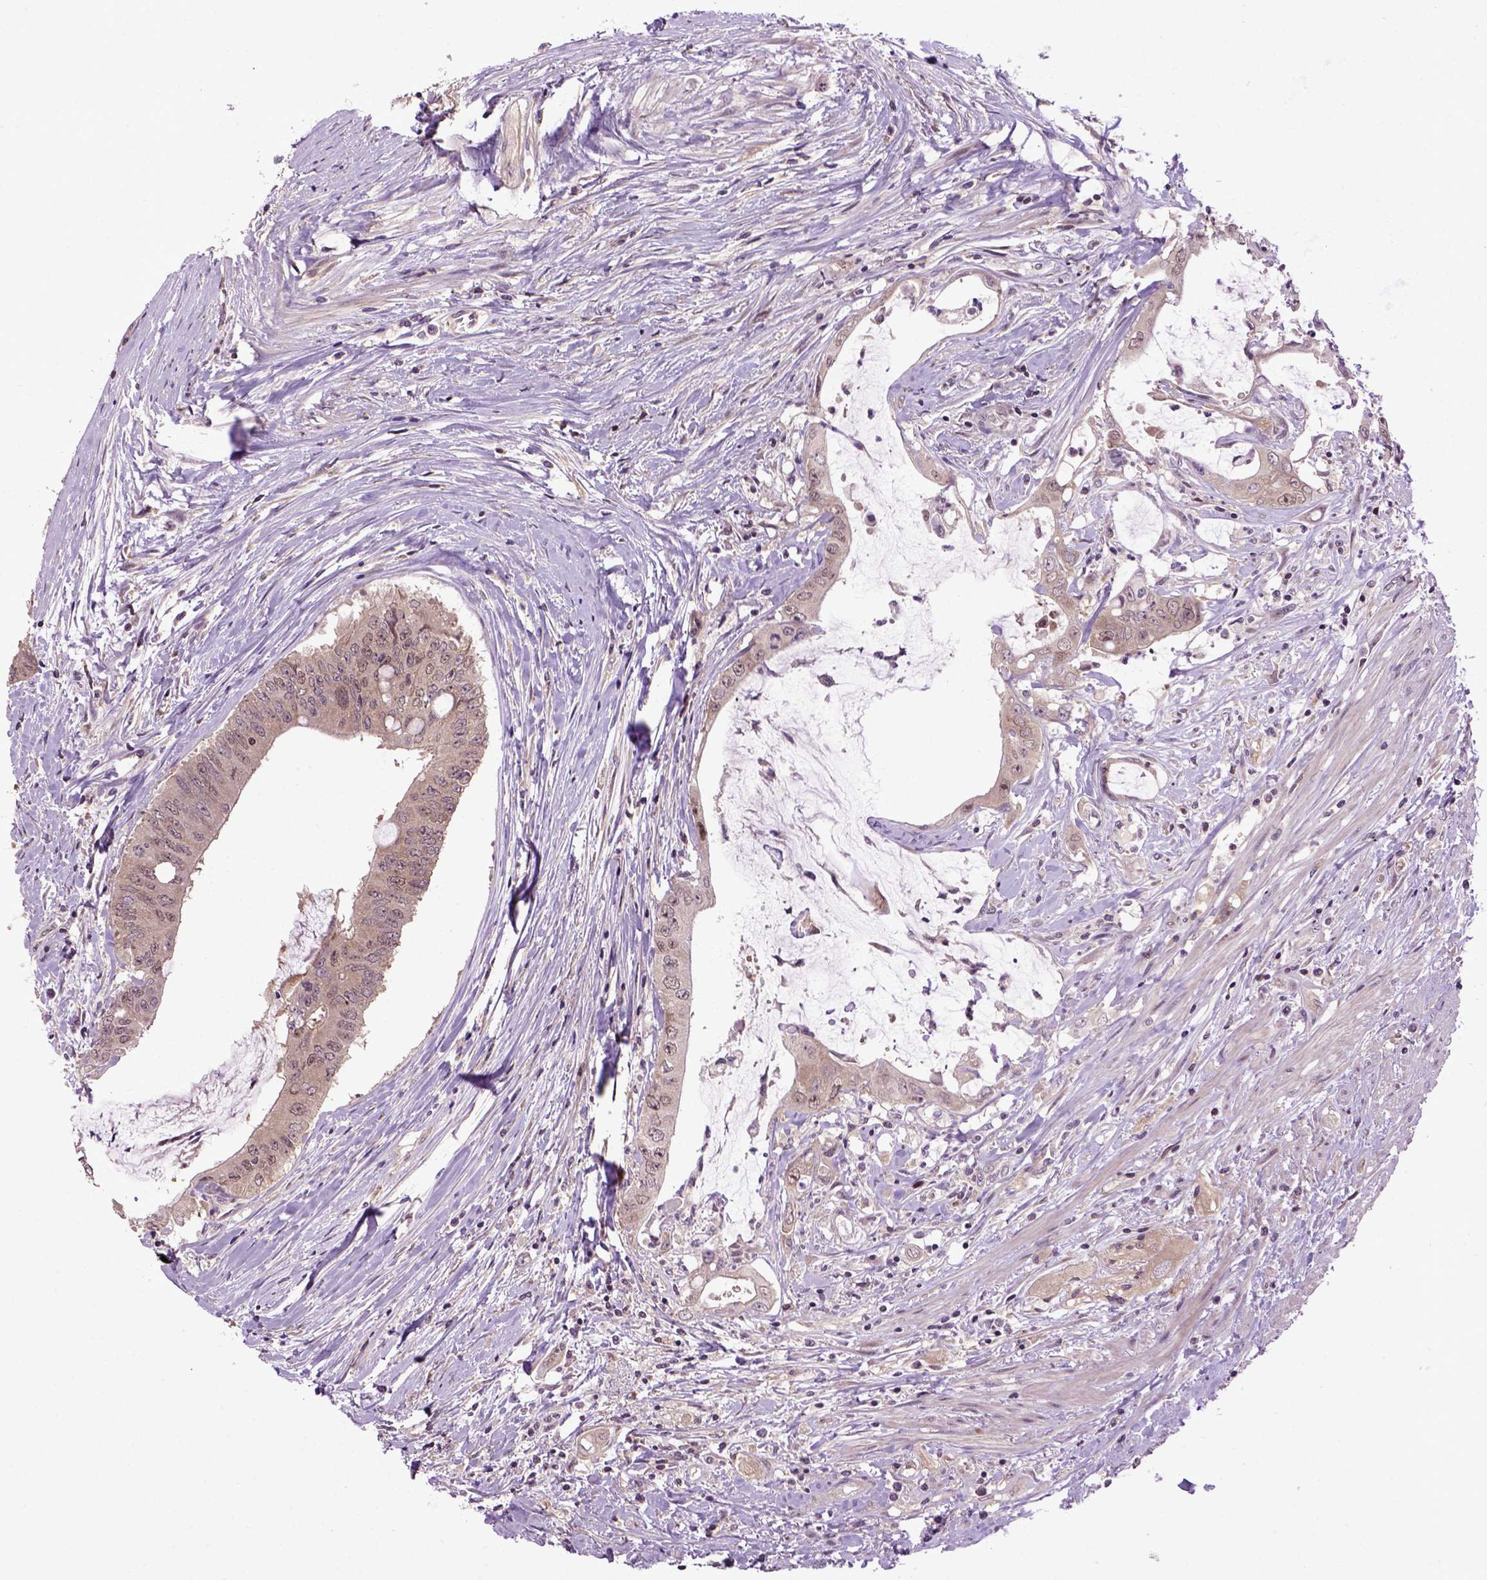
{"staining": {"intensity": "moderate", "quantity": ">75%", "location": "cytoplasmic/membranous"}, "tissue": "colorectal cancer", "cell_type": "Tumor cells", "image_type": "cancer", "snomed": [{"axis": "morphology", "description": "Adenocarcinoma, NOS"}, {"axis": "topography", "description": "Rectum"}], "caption": "A photomicrograph of human colorectal cancer (adenocarcinoma) stained for a protein shows moderate cytoplasmic/membranous brown staining in tumor cells. (DAB (3,3'-diaminobenzidine) IHC with brightfield microscopy, high magnification).", "gene": "WDR48", "patient": {"sex": "male", "age": 59}}